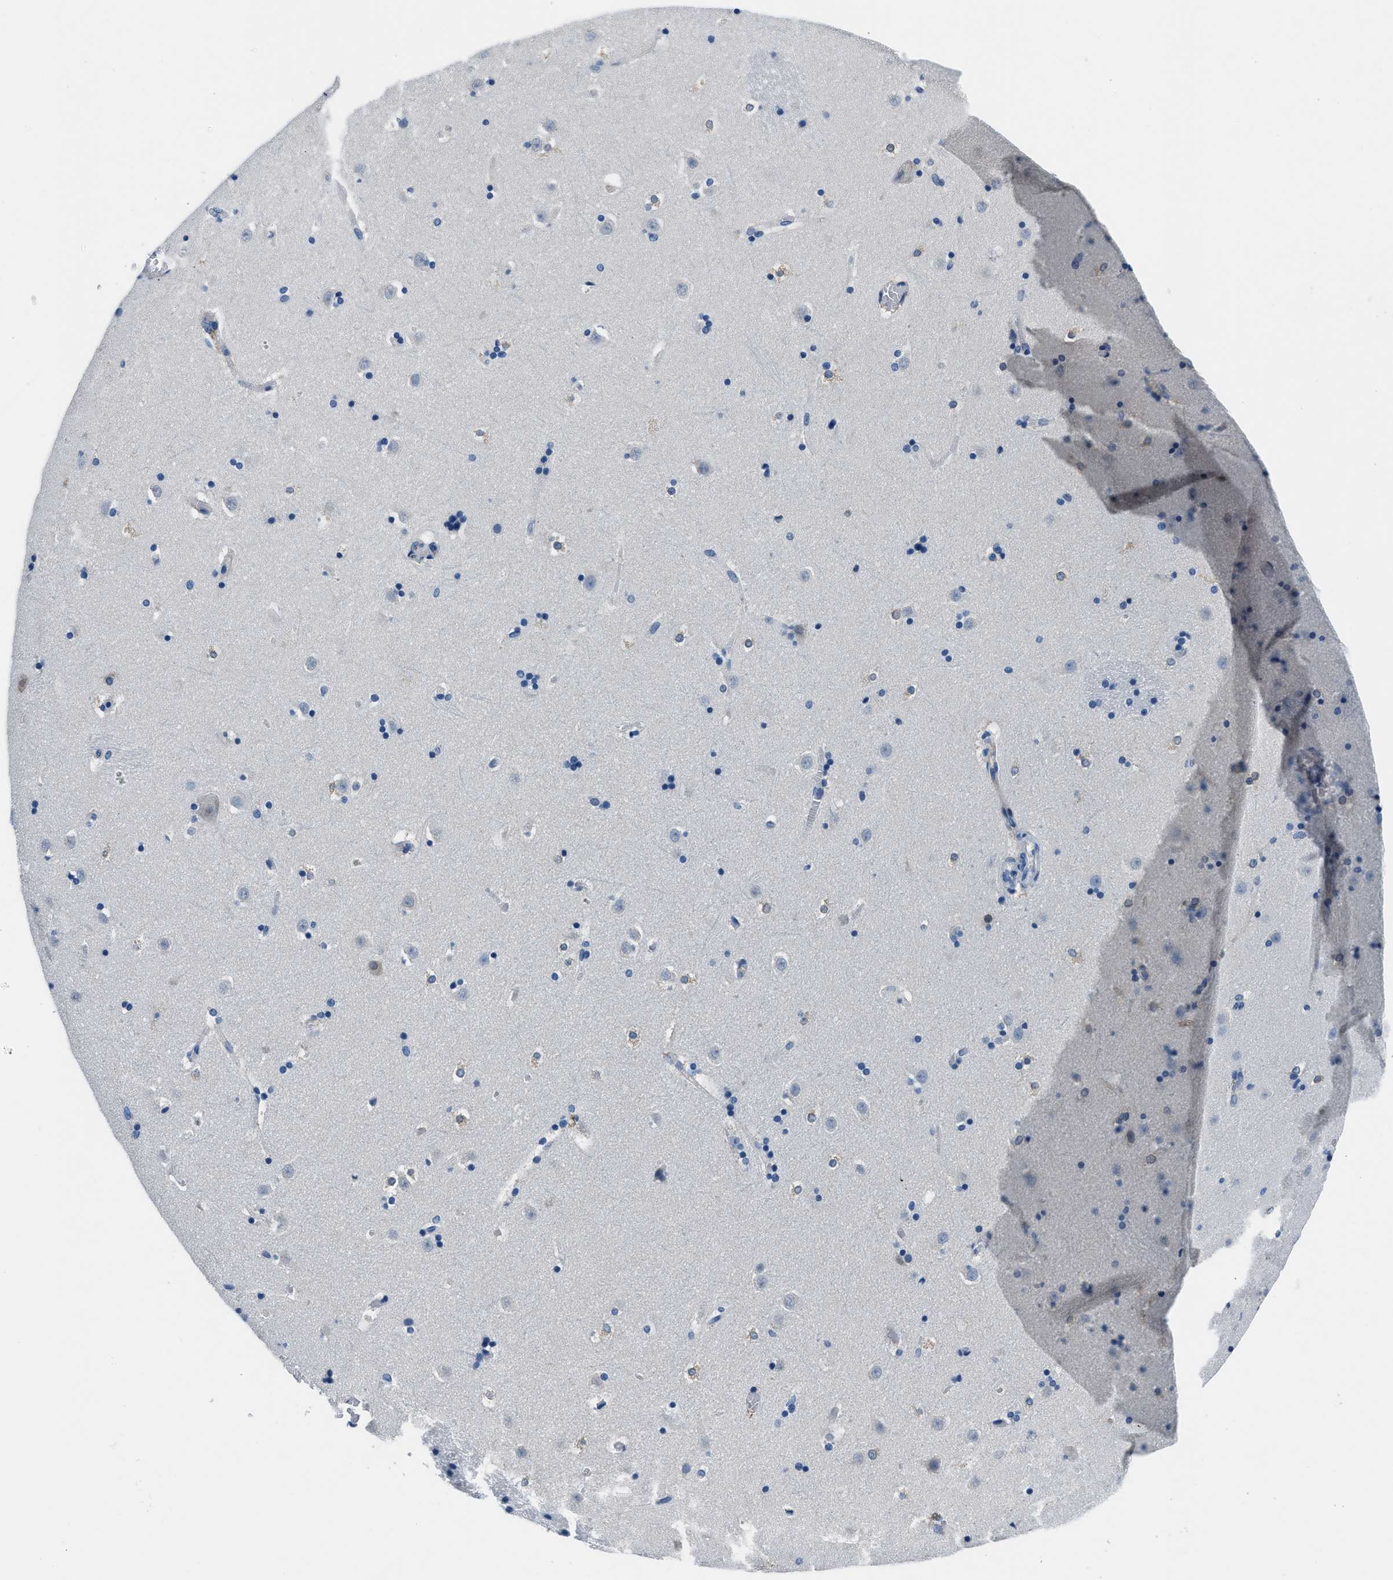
{"staining": {"intensity": "negative", "quantity": "none", "location": "none"}, "tissue": "caudate", "cell_type": "Glial cells", "image_type": "normal", "snomed": [{"axis": "morphology", "description": "Normal tissue, NOS"}, {"axis": "topography", "description": "Lateral ventricle wall"}], "caption": "Immunohistochemical staining of normal human caudate displays no significant expression in glial cells. Brightfield microscopy of immunohistochemistry stained with DAB (3,3'-diaminobenzidine) (brown) and hematoxylin (blue), captured at high magnification.", "gene": "GJA3", "patient": {"sex": "male", "age": 45}}